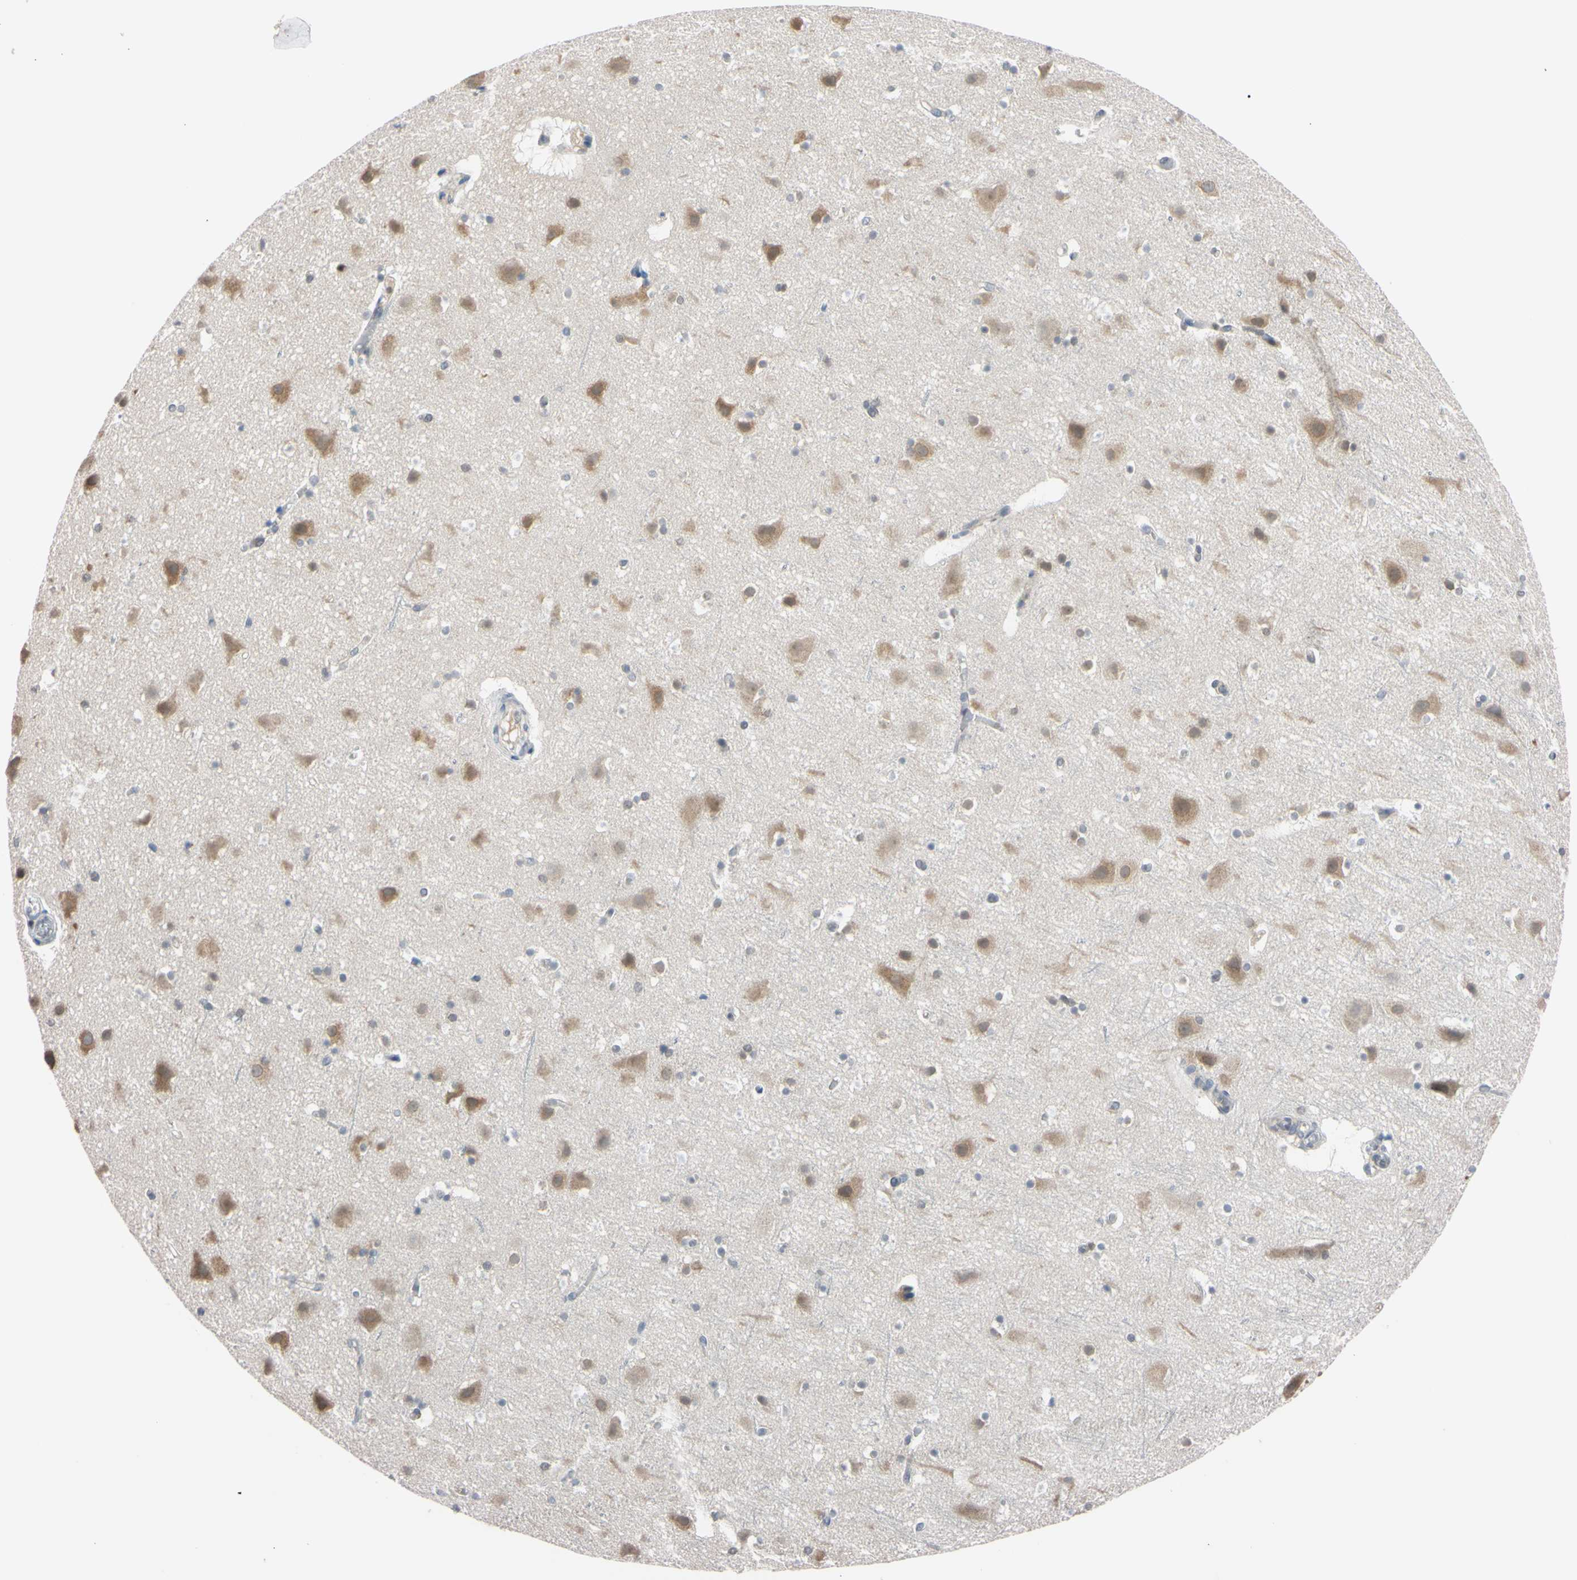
{"staining": {"intensity": "weak", "quantity": "<25%", "location": "cytoplasmic/membranous"}, "tissue": "cerebral cortex", "cell_type": "Endothelial cells", "image_type": "normal", "snomed": [{"axis": "morphology", "description": "Normal tissue, NOS"}, {"axis": "topography", "description": "Cerebral cortex"}], "caption": "IHC image of benign cerebral cortex: cerebral cortex stained with DAB (3,3'-diaminobenzidine) shows no significant protein staining in endothelial cells. Nuclei are stained in blue.", "gene": "UBE2I", "patient": {"sex": "male", "age": 45}}